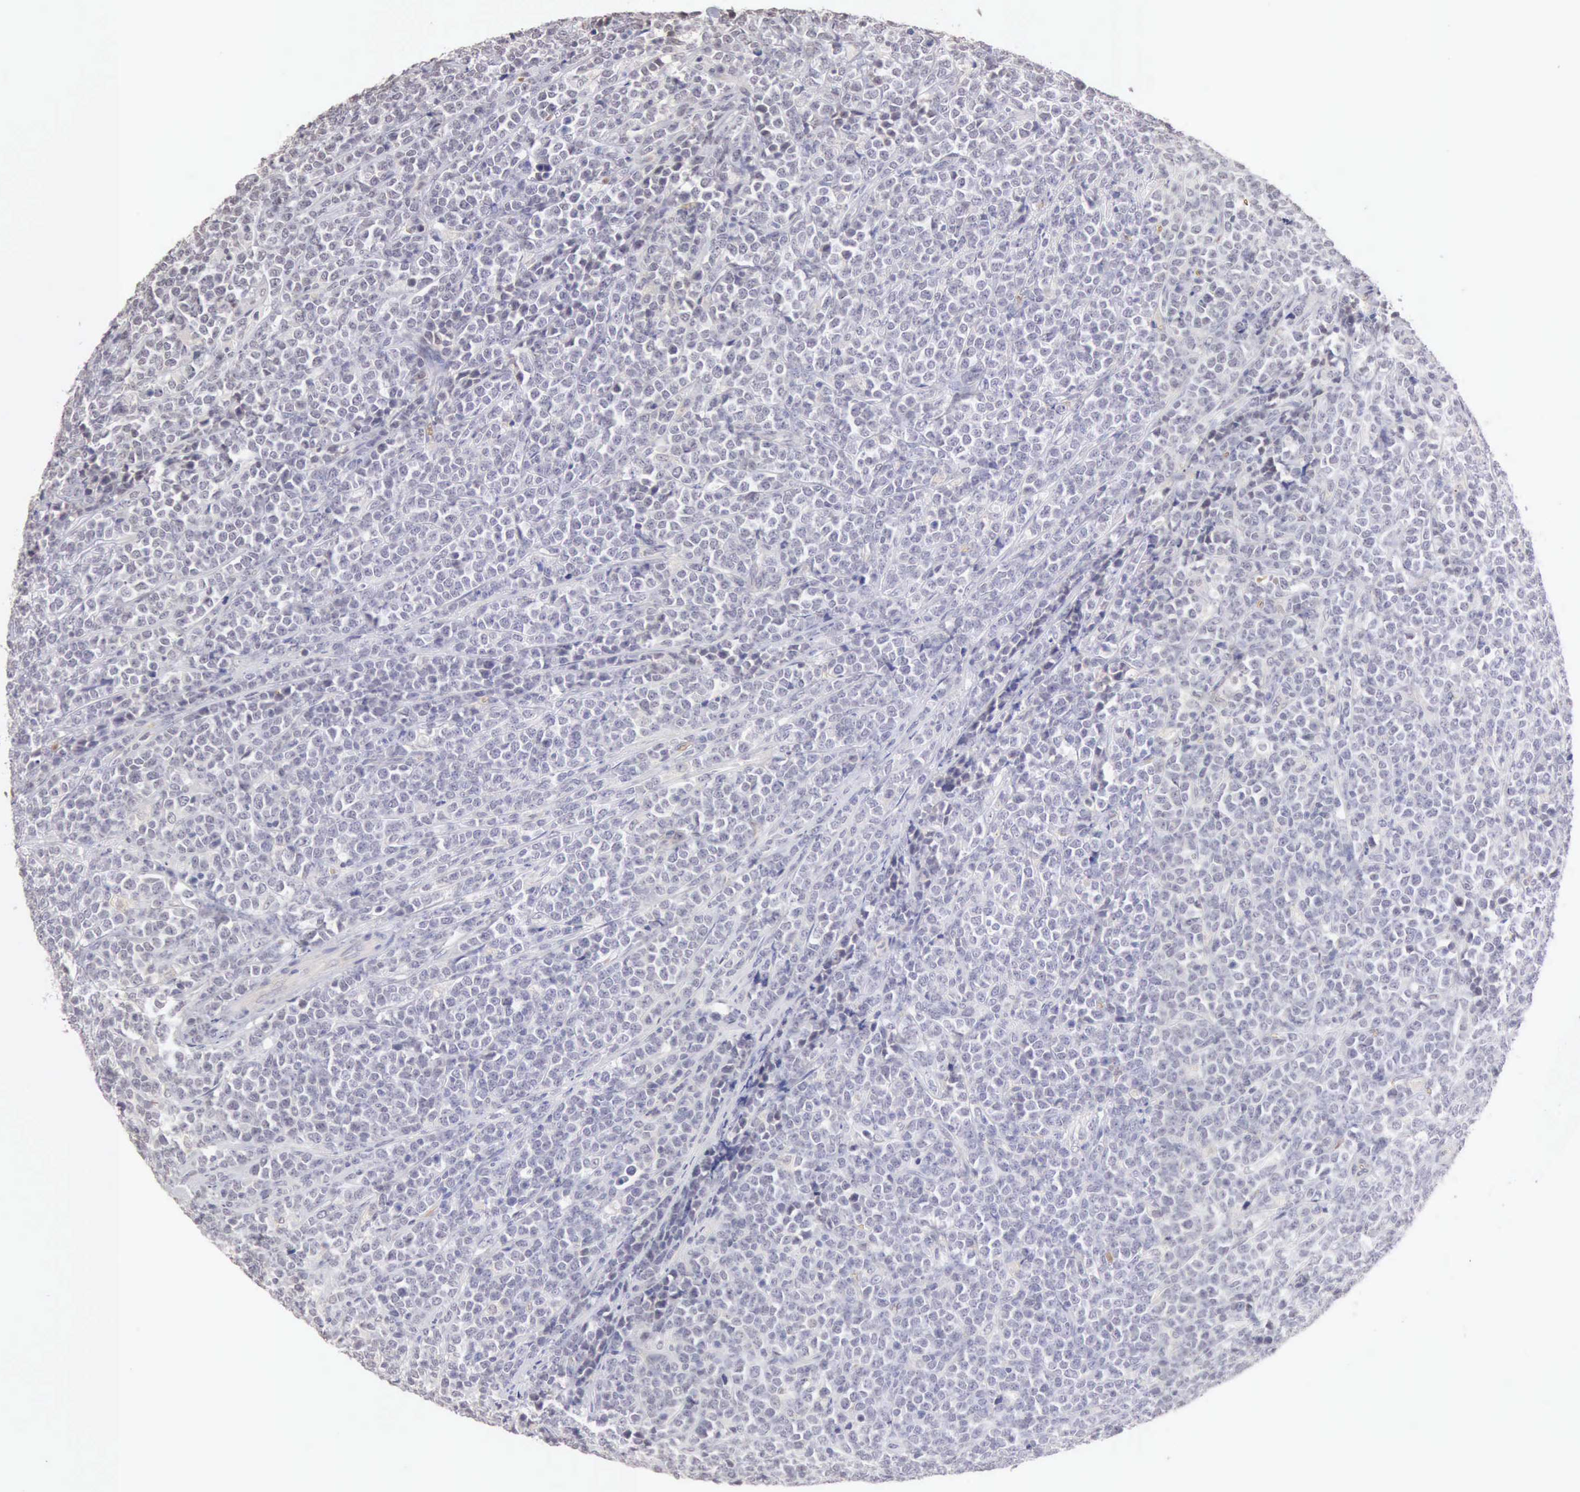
{"staining": {"intensity": "negative", "quantity": "none", "location": "none"}, "tissue": "lymphoma", "cell_type": "Tumor cells", "image_type": "cancer", "snomed": [{"axis": "morphology", "description": "Malignant lymphoma, non-Hodgkin's type, High grade"}, {"axis": "topography", "description": "Small intestine"}, {"axis": "topography", "description": "Colon"}], "caption": "Immunohistochemical staining of high-grade malignant lymphoma, non-Hodgkin's type demonstrates no significant expression in tumor cells. Nuclei are stained in blue.", "gene": "CFI", "patient": {"sex": "male", "age": 8}}